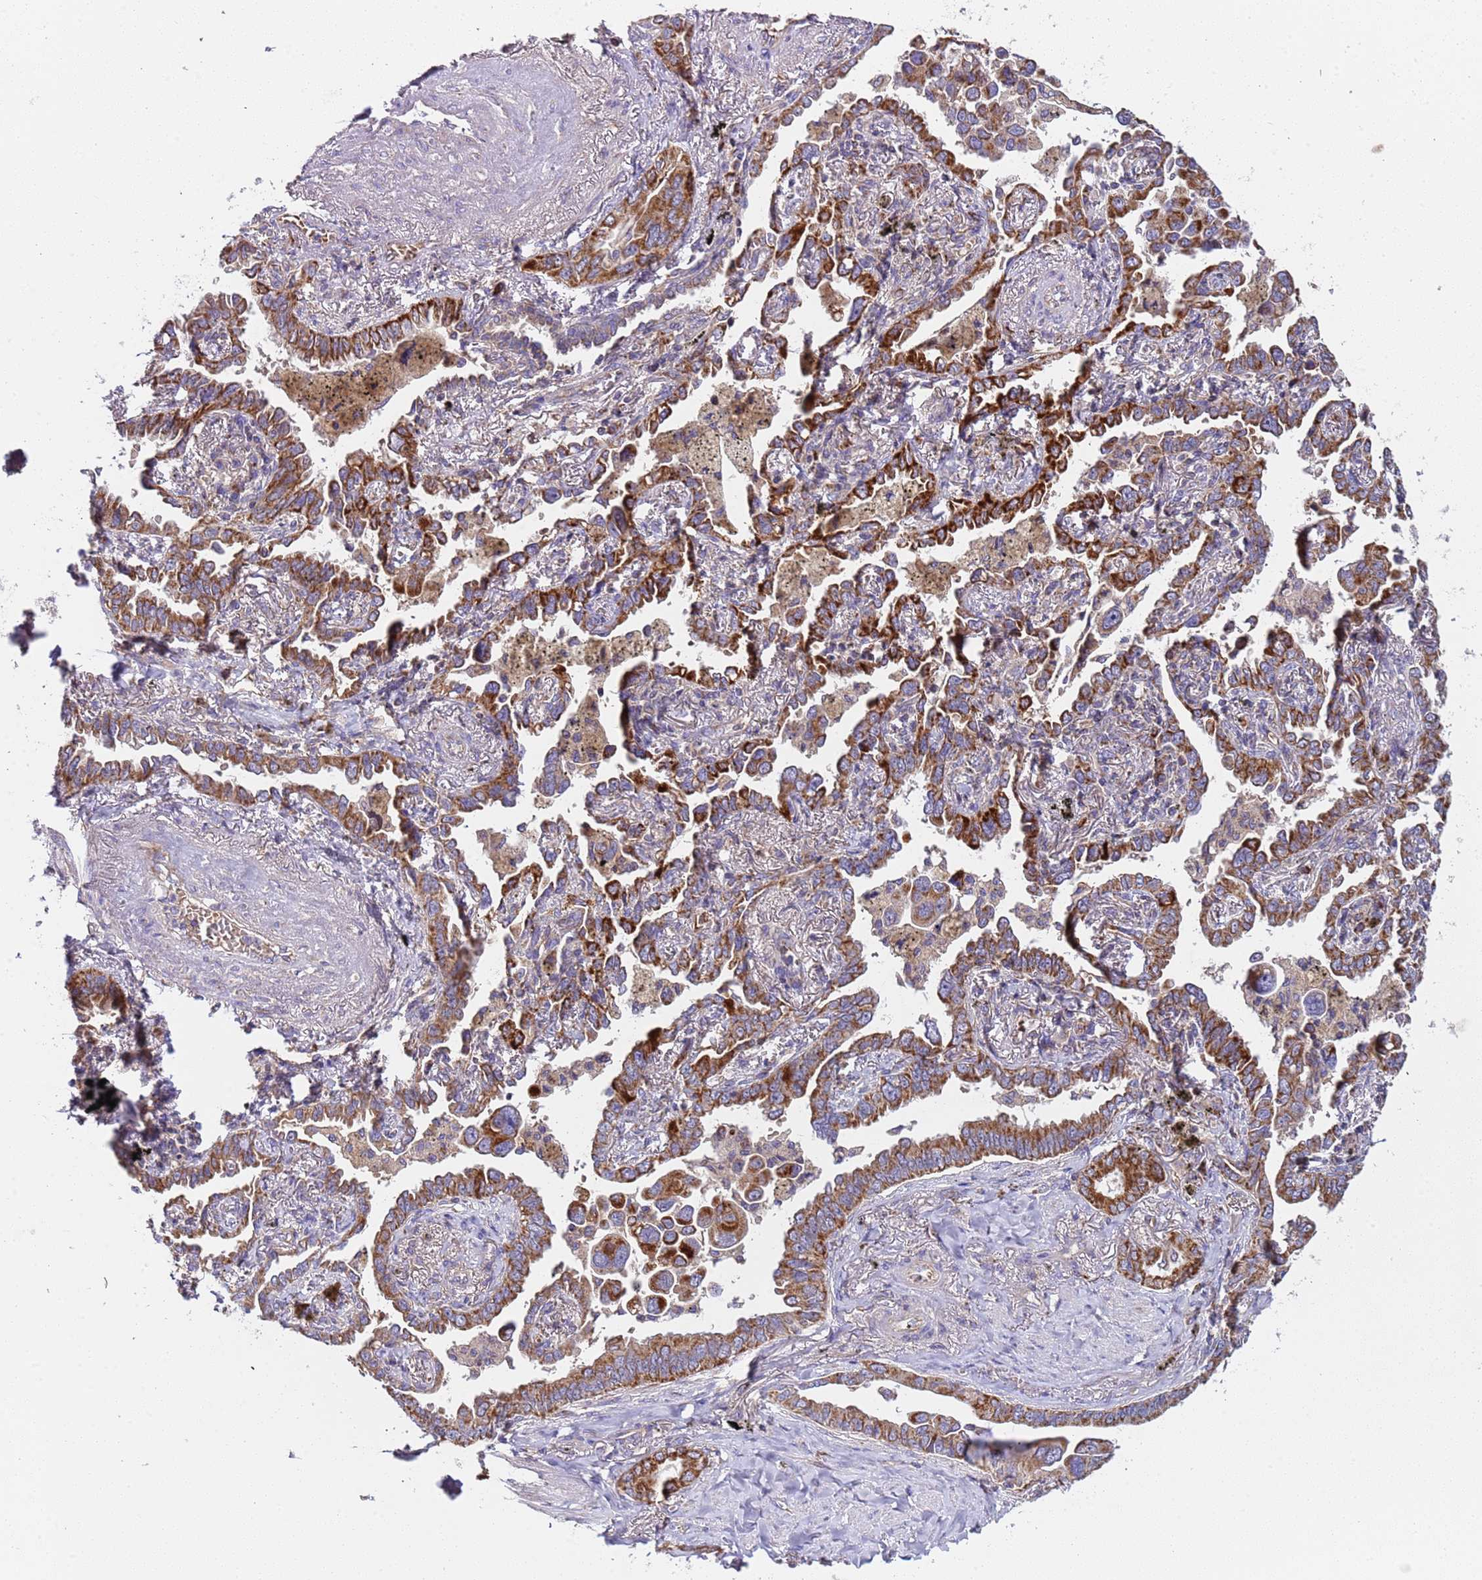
{"staining": {"intensity": "strong", "quantity": ">75%", "location": "cytoplasmic/membranous"}, "tissue": "lung cancer", "cell_type": "Tumor cells", "image_type": "cancer", "snomed": [{"axis": "morphology", "description": "Adenocarcinoma, NOS"}, {"axis": "topography", "description": "Lung"}], "caption": "Approximately >75% of tumor cells in human lung adenocarcinoma demonstrate strong cytoplasmic/membranous protein positivity as visualized by brown immunohistochemical staining.", "gene": "TMEM126A", "patient": {"sex": "male", "age": 67}}